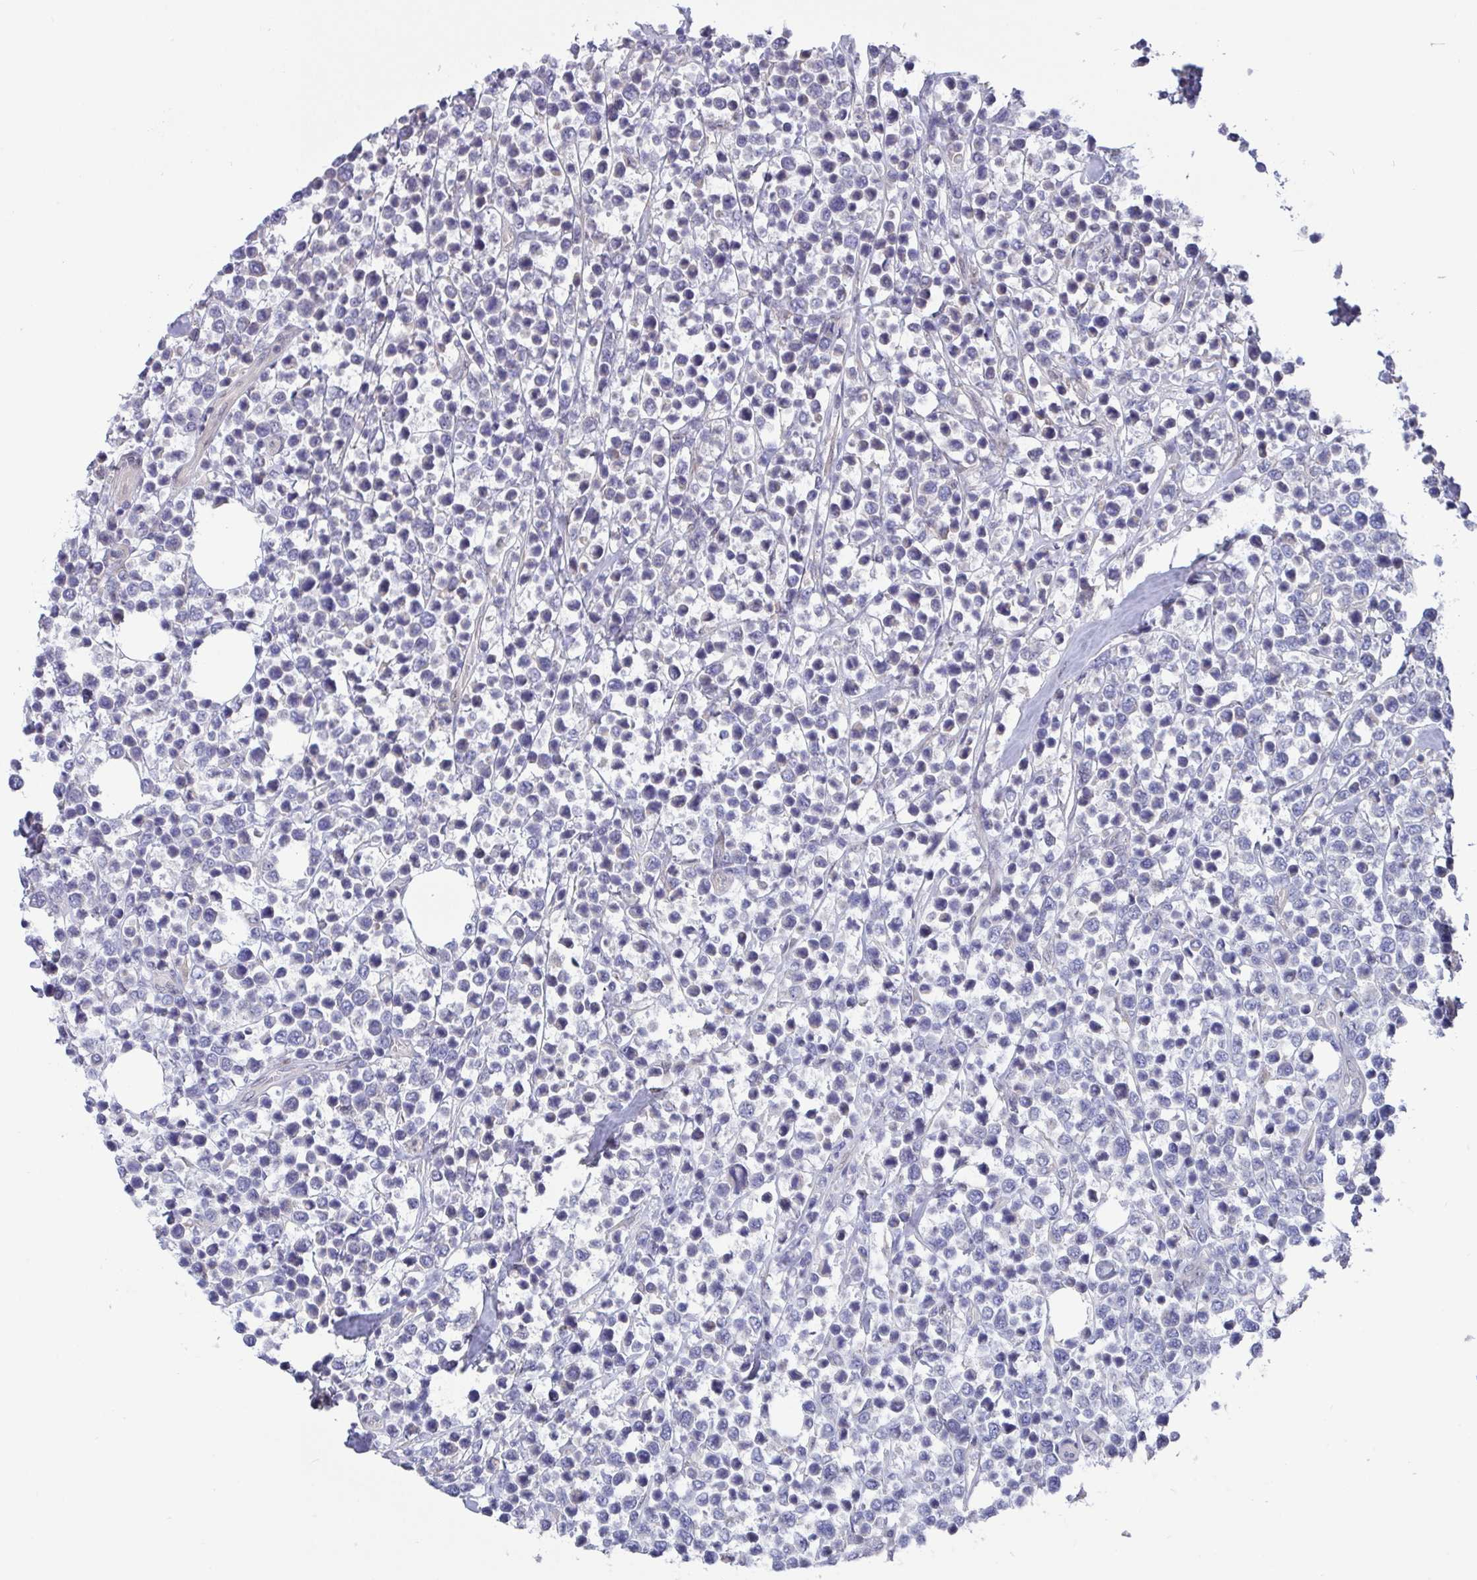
{"staining": {"intensity": "negative", "quantity": "none", "location": "none"}, "tissue": "lymphoma", "cell_type": "Tumor cells", "image_type": "cancer", "snomed": [{"axis": "morphology", "description": "Malignant lymphoma, non-Hodgkin's type, Low grade"}, {"axis": "topography", "description": "Lymph node"}], "caption": "A micrograph of human malignant lymphoma, non-Hodgkin's type (low-grade) is negative for staining in tumor cells.", "gene": "L3HYPDH", "patient": {"sex": "male", "age": 60}}